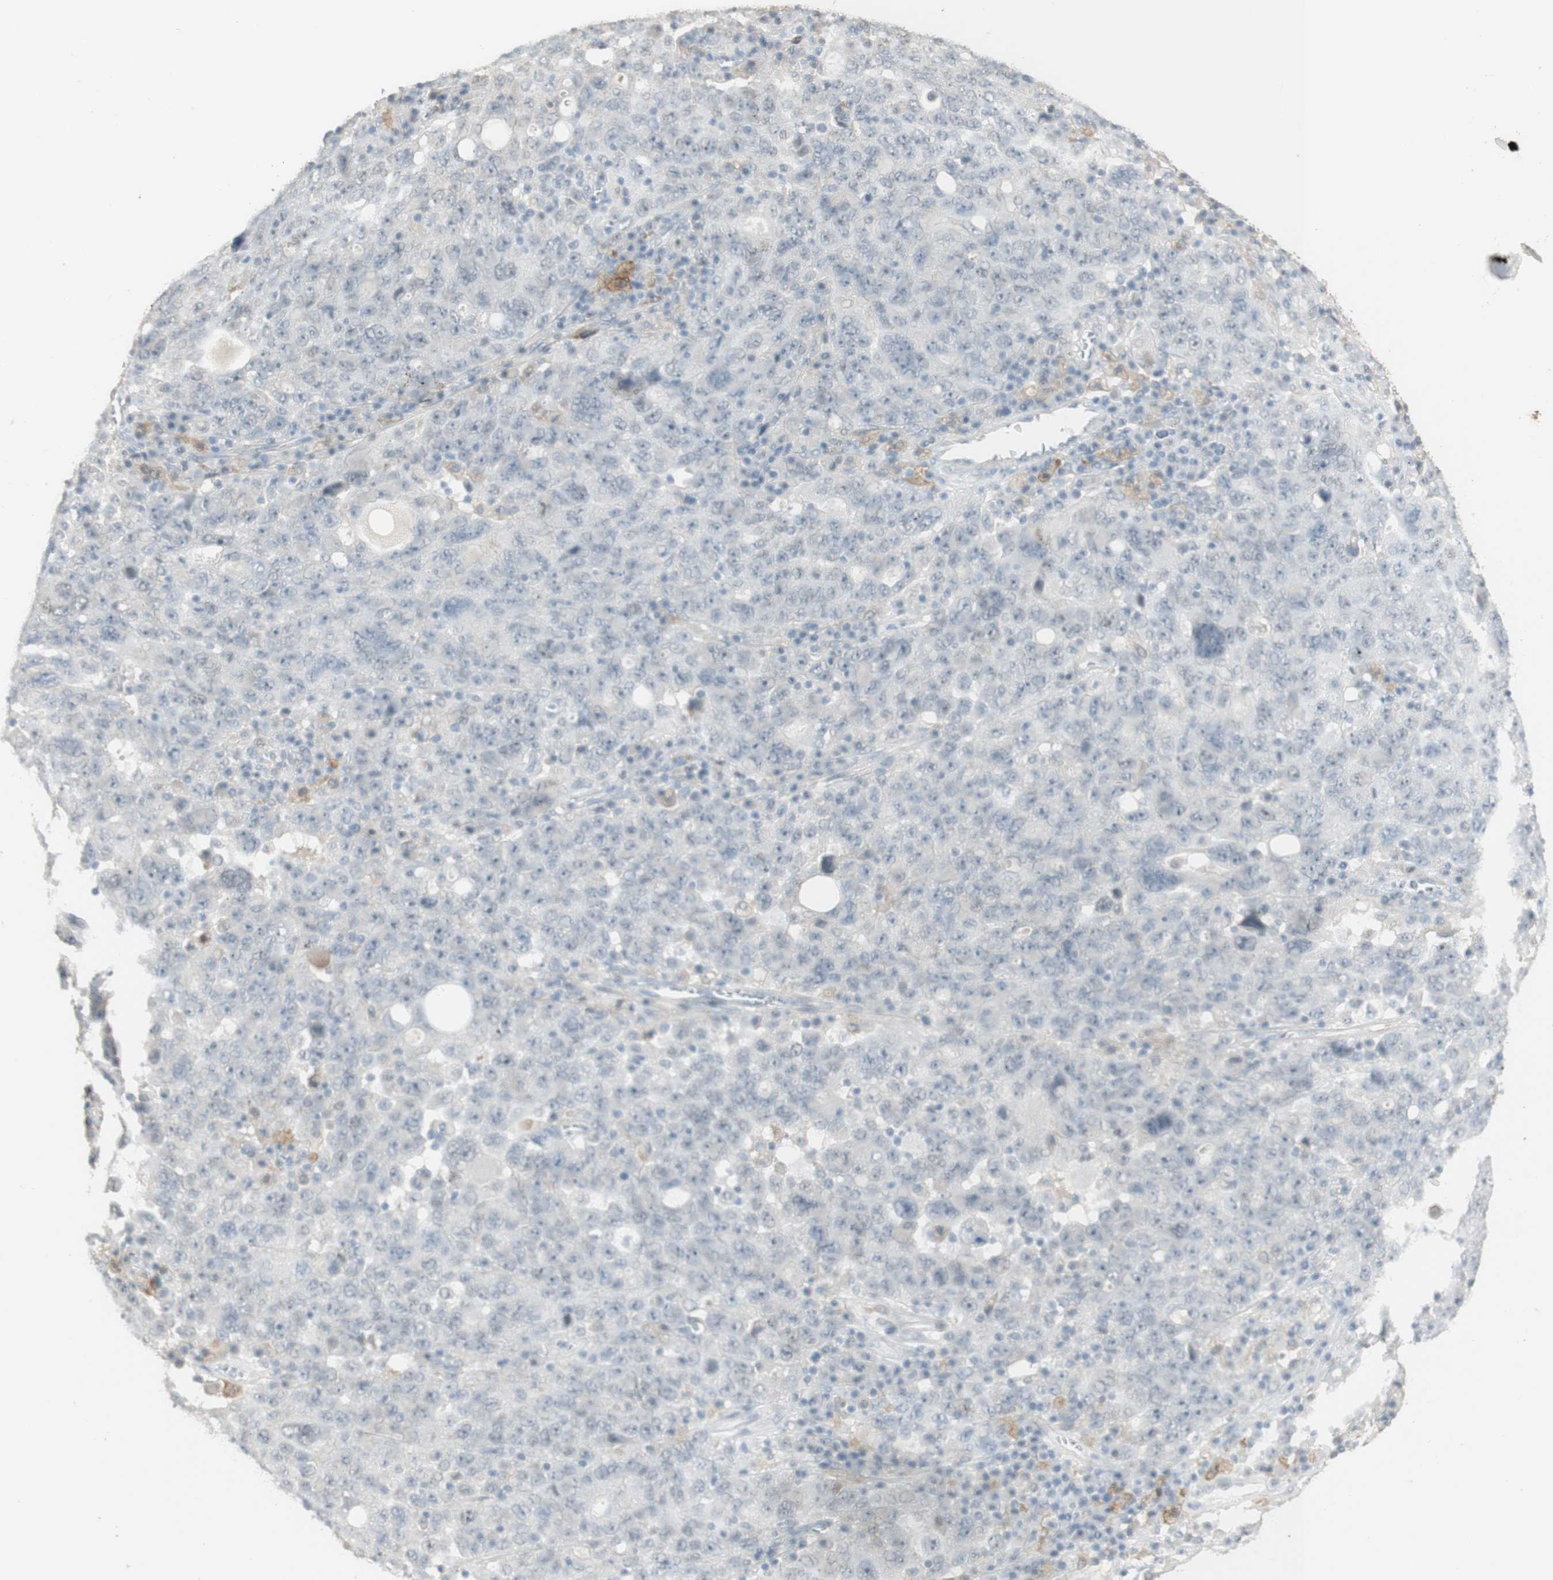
{"staining": {"intensity": "negative", "quantity": "none", "location": "none"}, "tissue": "ovarian cancer", "cell_type": "Tumor cells", "image_type": "cancer", "snomed": [{"axis": "morphology", "description": "Carcinoma, endometroid"}, {"axis": "topography", "description": "Ovary"}], "caption": "Tumor cells show no significant positivity in ovarian cancer (endometroid carcinoma). Brightfield microscopy of immunohistochemistry stained with DAB (3,3'-diaminobenzidine) (brown) and hematoxylin (blue), captured at high magnification.", "gene": "MUC3A", "patient": {"sex": "female", "age": 62}}